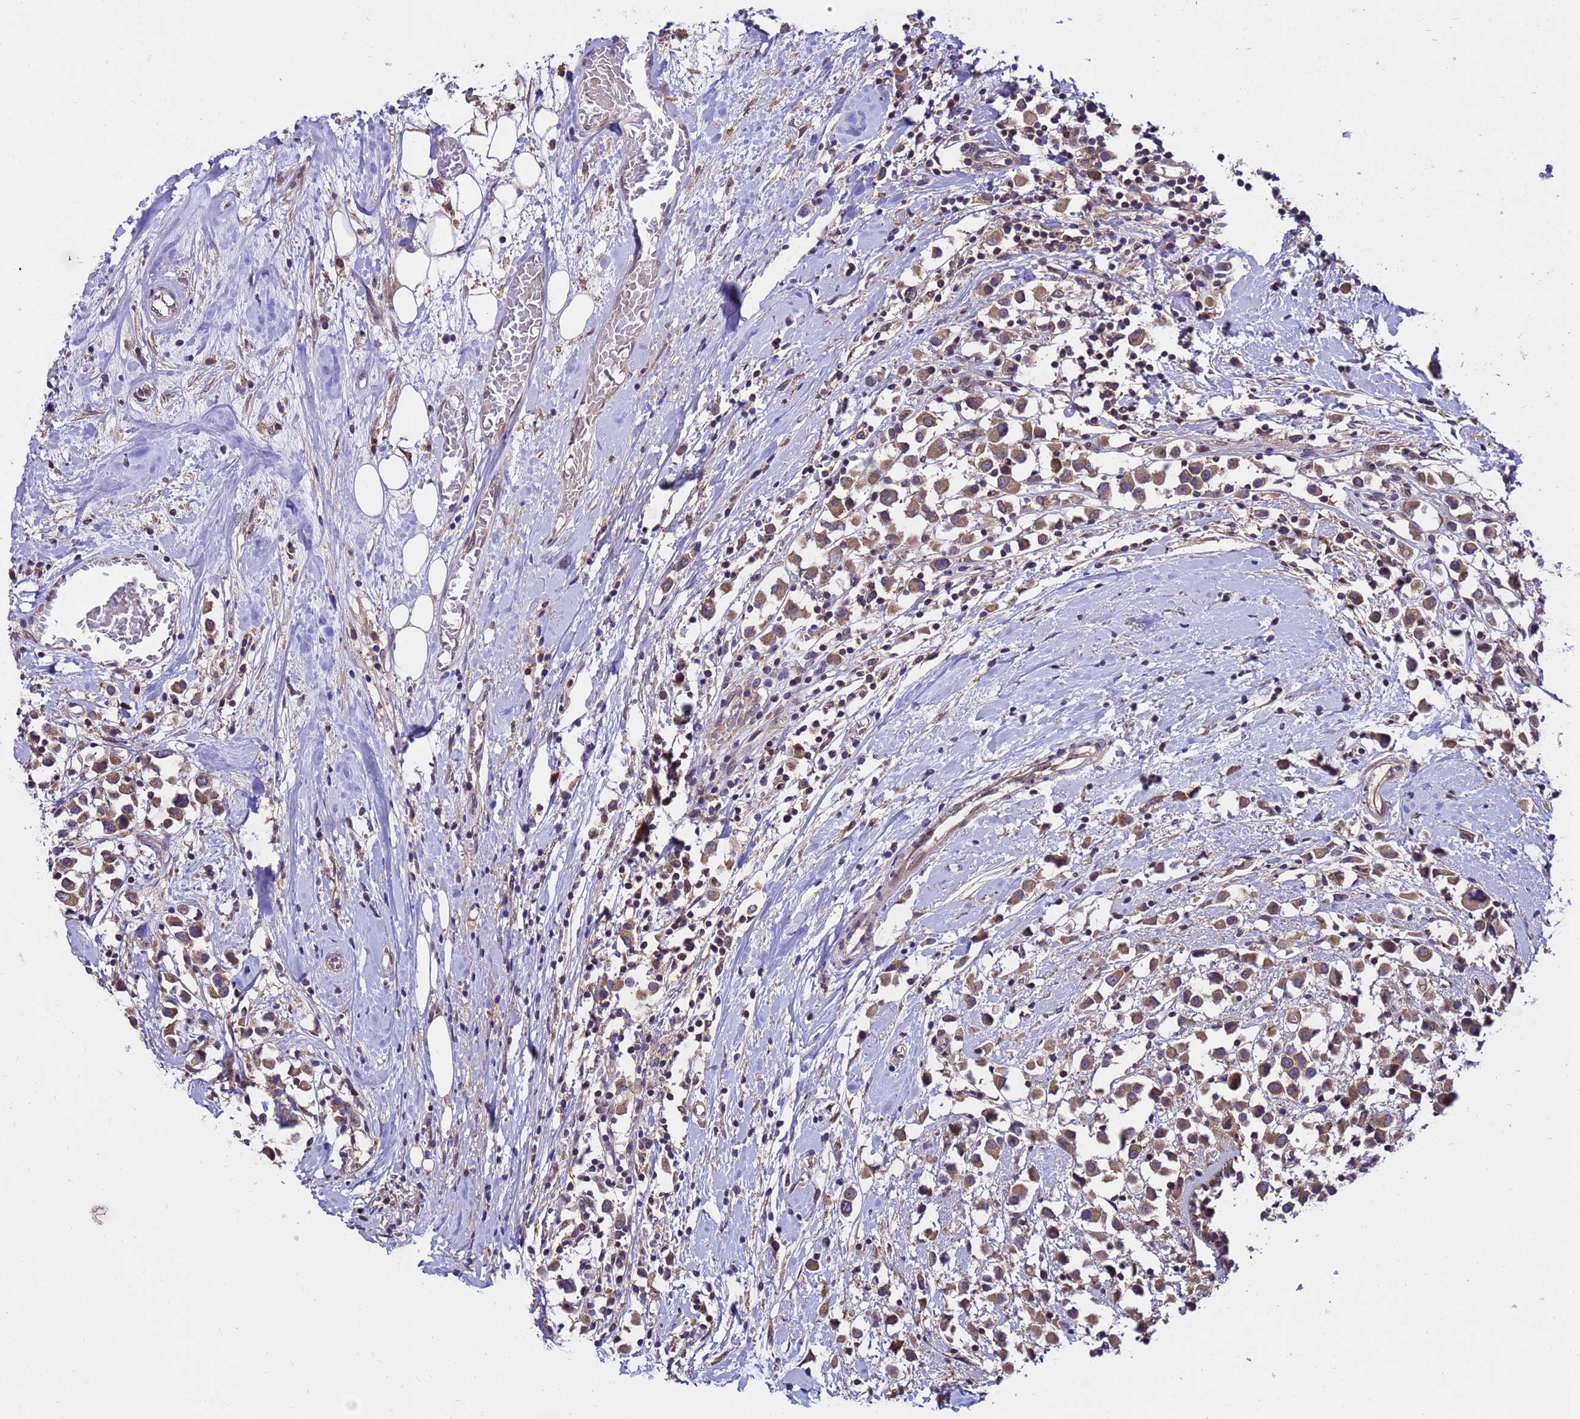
{"staining": {"intensity": "moderate", "quantity": ">75%", "location": "cytoplasmic/membranous"}, "tissue": "breast cancer", "cell_type": "Tumor cells", "image_type": "cancer", "snomed": [{"axis": "morphology", "description": "Duct carcinoma"}, {"axis": "topography", "description": "Breast"}], "caption": "Immunohistochemical staining of breast cancer demonstrates medium levels of moderate cytoplasmic/membranous positivity in approximately >75% of tumor cells. The staining was performed using DAB (3,3'-diaminobenzidine) to visualize the protein expression in brown, while the nuclei were stained in blue with hematoxylin (Magnification: 20x).", "gene": "GET3", "patient": {"sex": "female", "age": 61}}